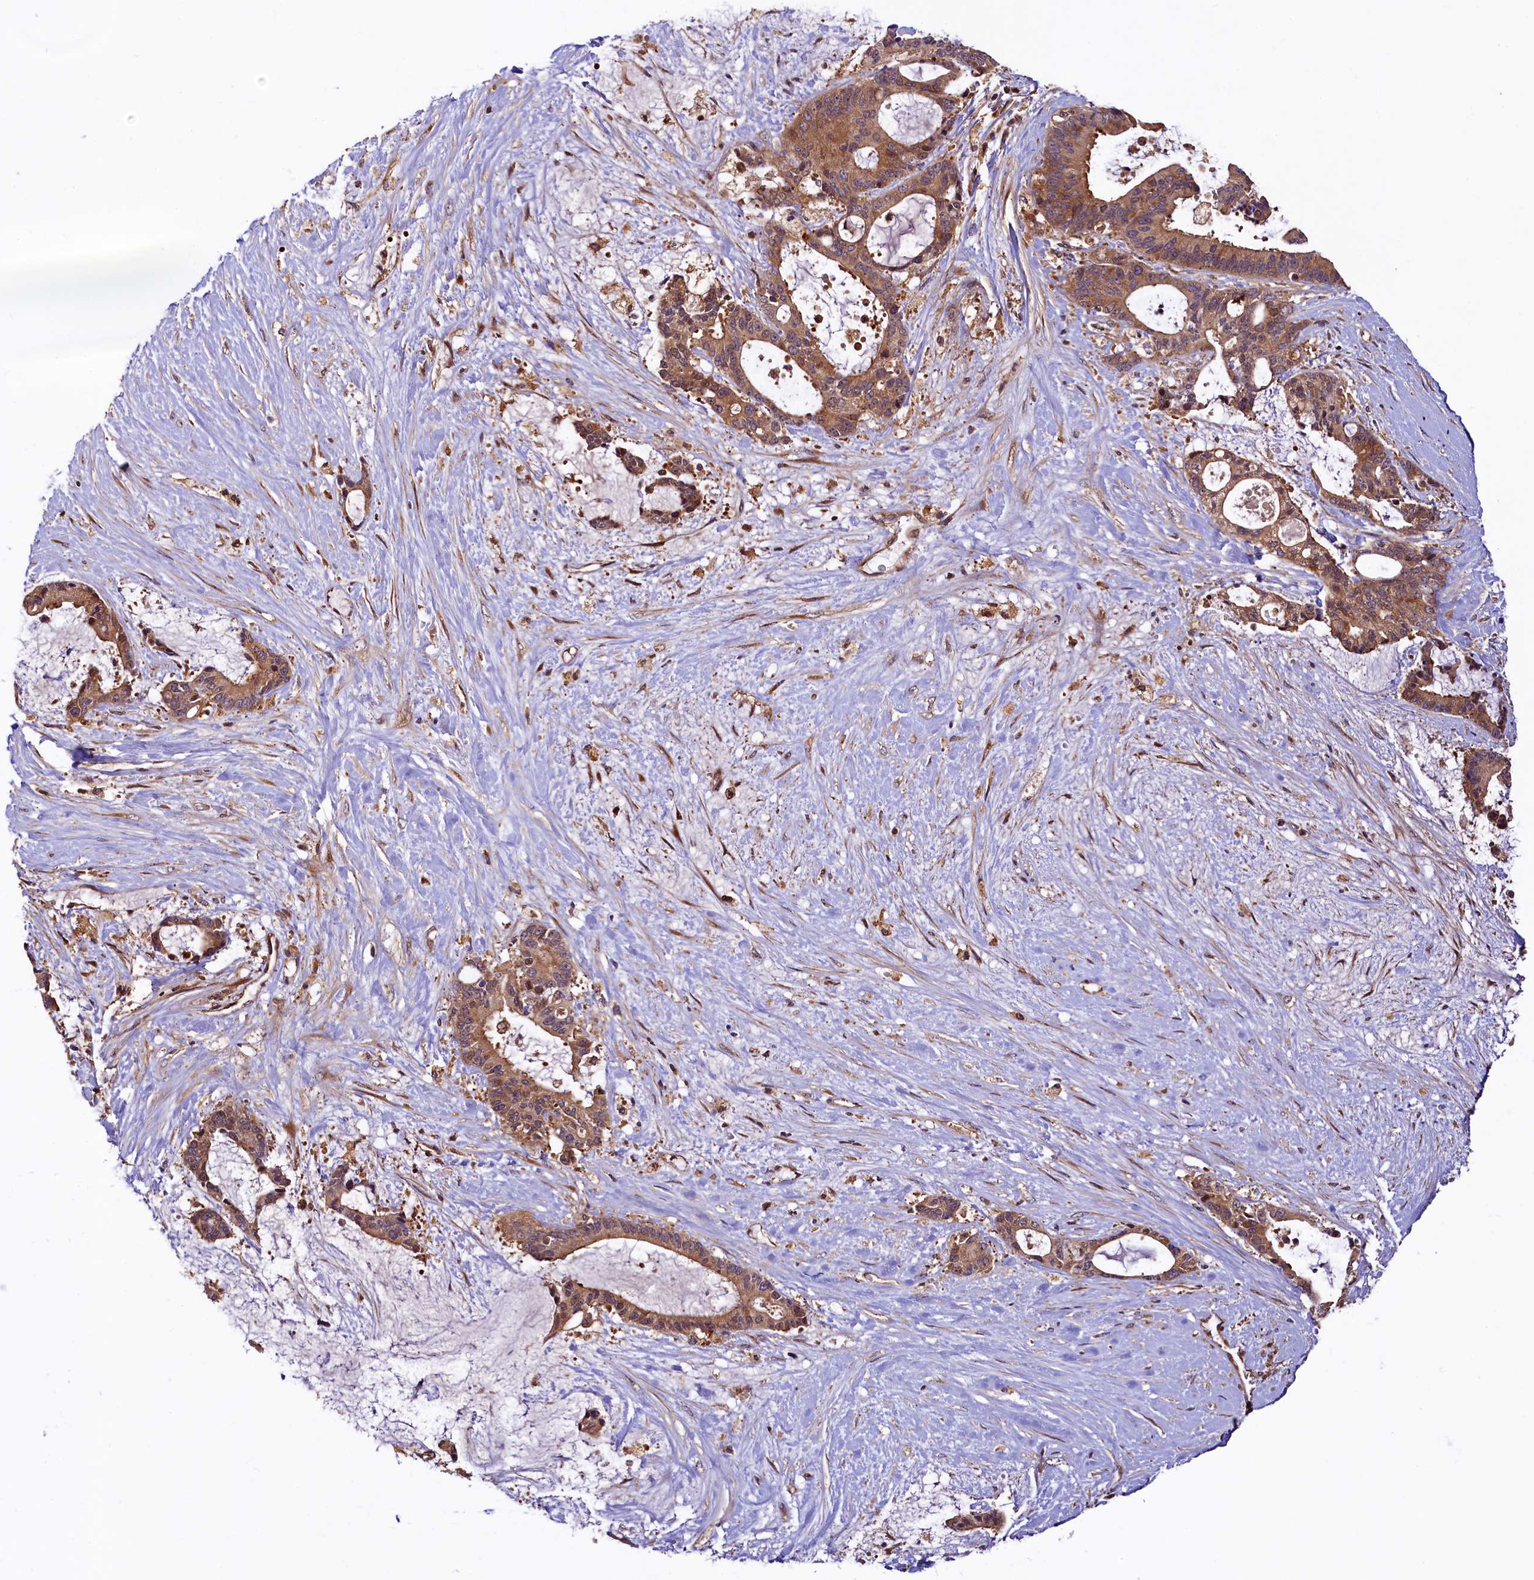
{"staining": {"intensity": "moderate", "quantity": ">75%", "location": "cytoplasmic/membranous"}, "tissue": "liver cancer", "cell_type": "Tumor cells", "image_type": "cancer", "snomed": [{"axis": "morphology", "description": "Normal tissue, NOS"}, {"axis": "morphology", "description": "Cholangiocarcinoma"}, {"axis": "topography", "description": "Liver"}, {"axis": "topography", "description": "Peripheral nerve tissue"}], "caption": "Protein staining displays moderate cytoplasmic/membranous staining in approximately >75% of tumor cells in liver cancer (cholangiocarcinoma).", "gene": "VPS35", "patient": {"sex": "female", "age": 73}}